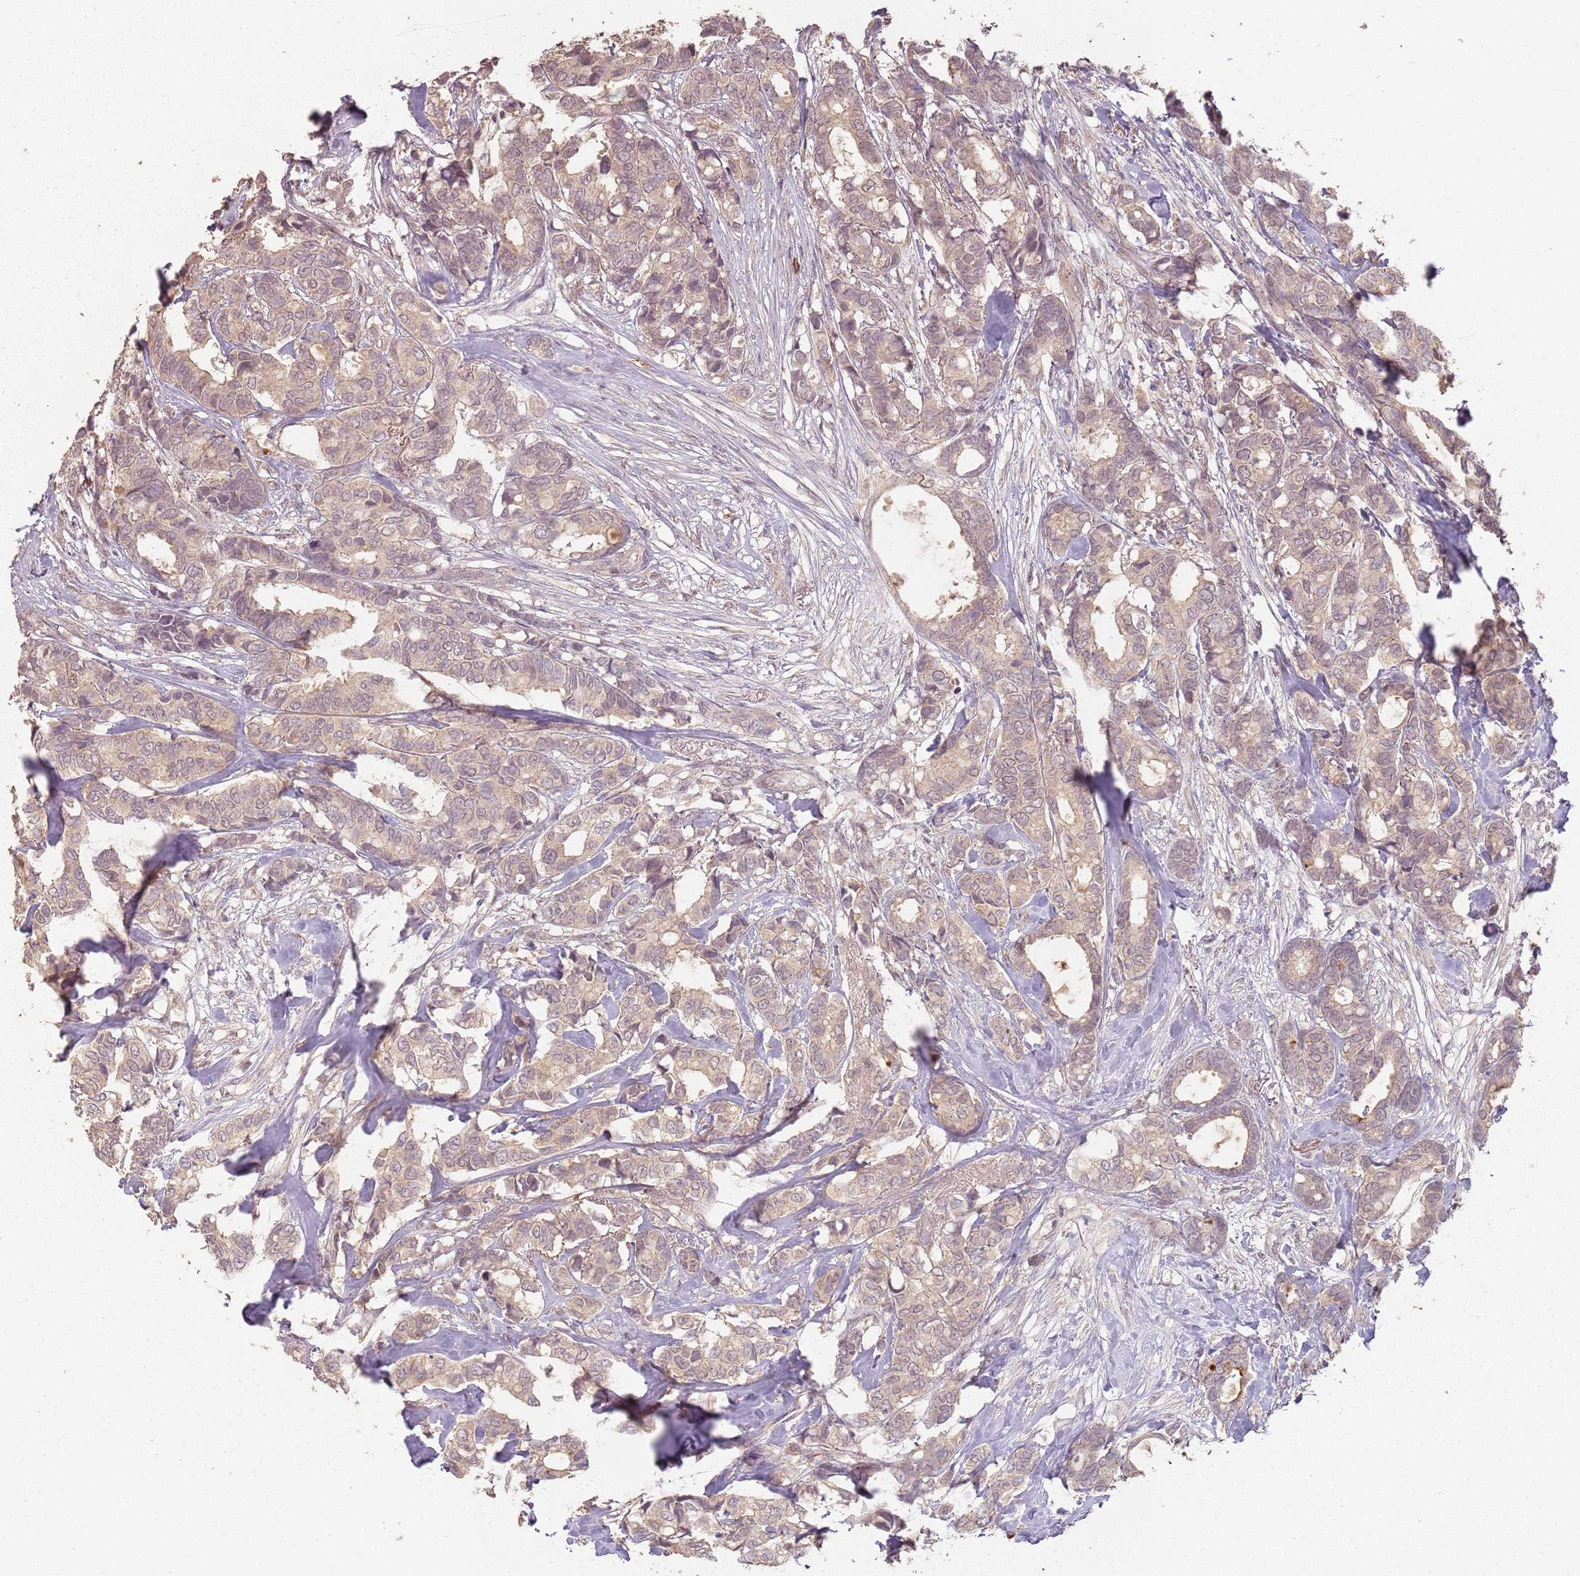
{"staining": {"intensity": "weak", "quantity": ">75%", "location": "cytoplasmic/membranous"}, "tissue": "breast cancer", "cell_type": "Tumor cells", "image_type": "cancer", "snomed": [{"axis": "morphology", "description": "Duct carcinoma"}, {"axis": "topography", "description": "Breast"}], "caption": "There is low levels of weak cytoplasmic/membranous positivity in tumor cells of breast cancer (infiltrating ductal carcinoma), as demonstrated by immunohistochemical staining (brown color).", "gene": "CCDC168", "patient": {"sex": "female", "age": 87}}